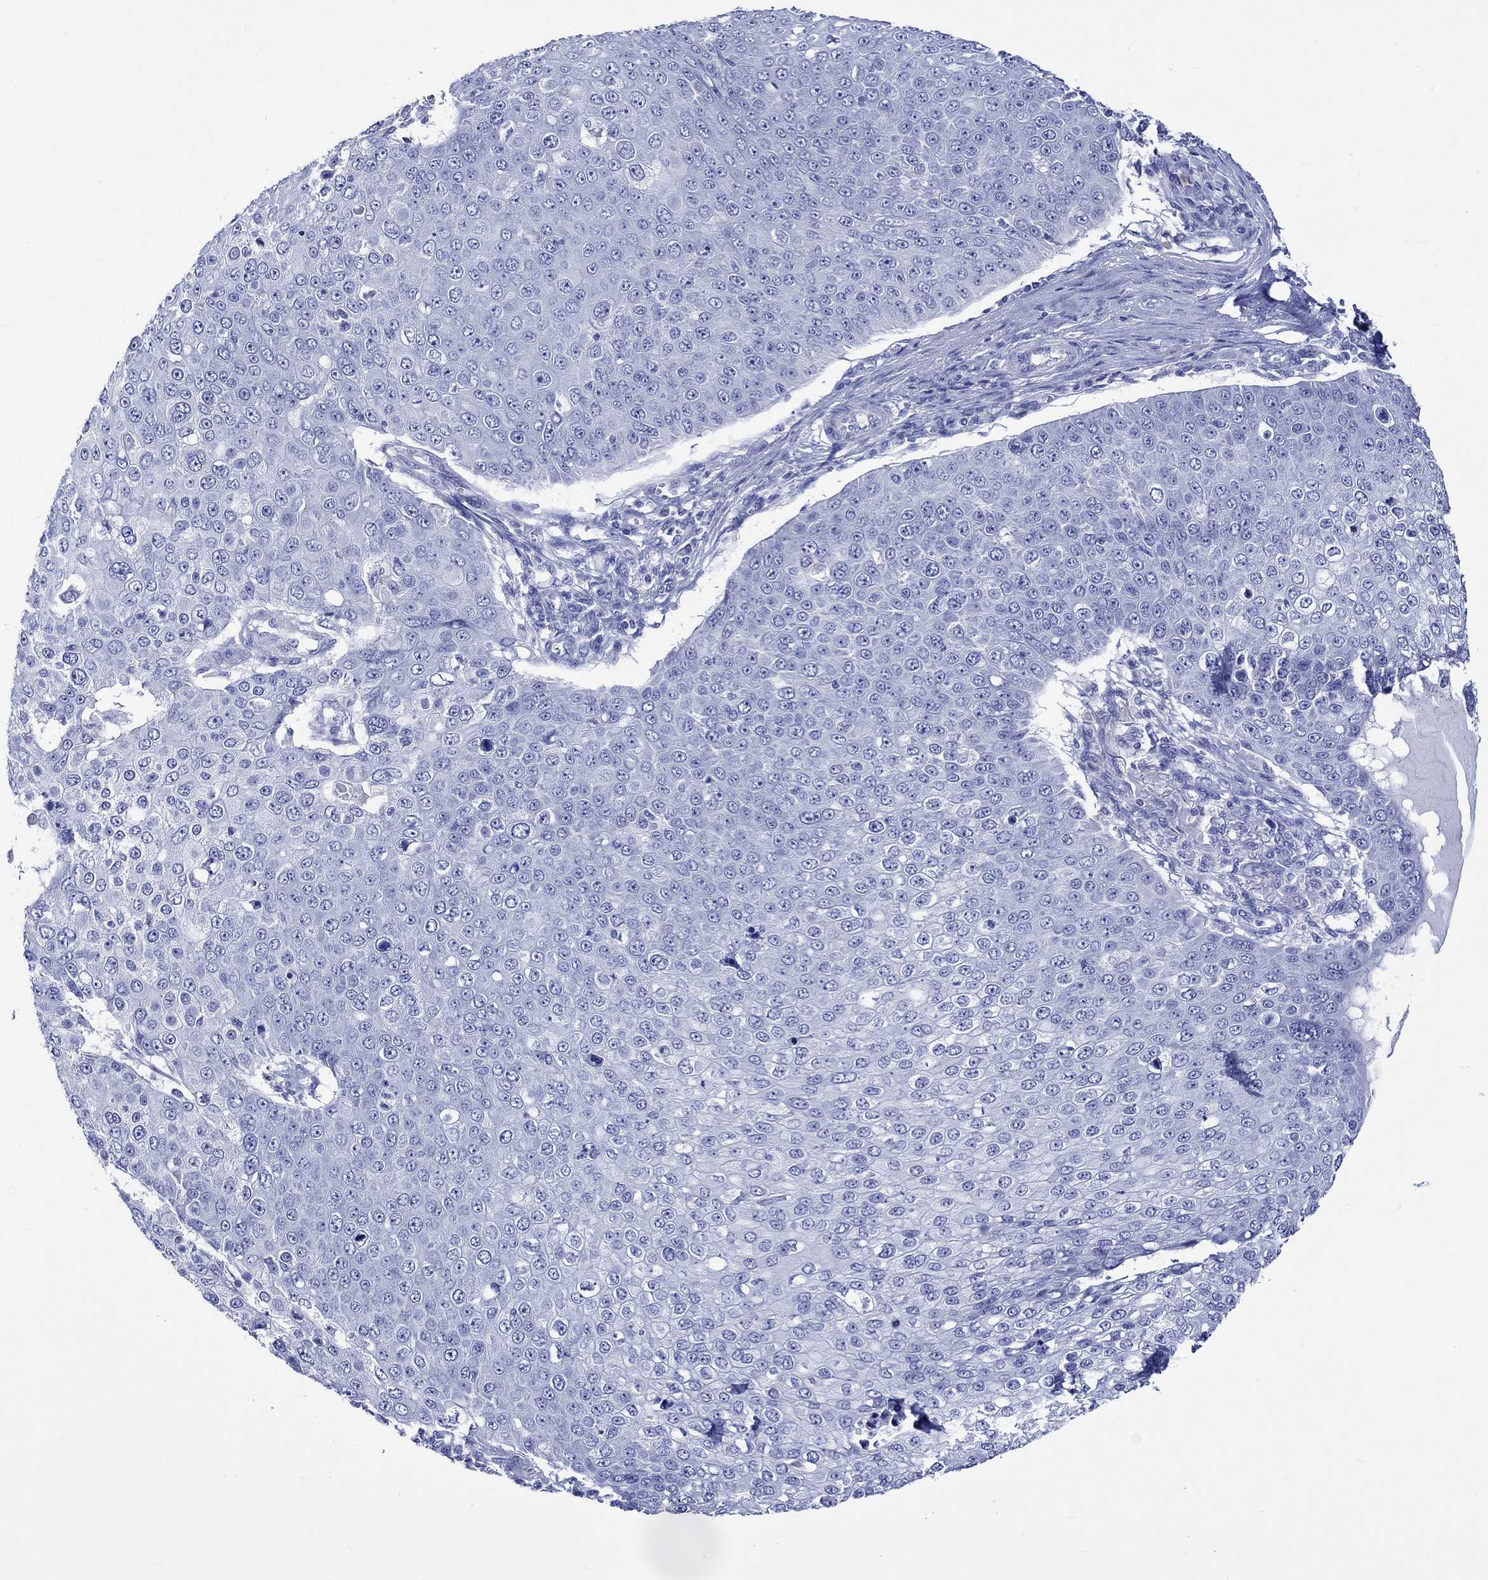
{"staining": {"intensity": "negative", "quantity": "none", "location": "none"}, "tissue": "skin cancer", "cell_type": "Tumor cells", "image_type": "cancer", "snomed": [{"axis": "morphology", "description": "Squamous cell carcinoma, NOS"}, {"axis": "topography", "description": "Skin"}], "caption": "There is no significant staining in tumor cells of skin cancer.", "gene": "HARBI1", "patient": {"sex": "male", "age": 71}}